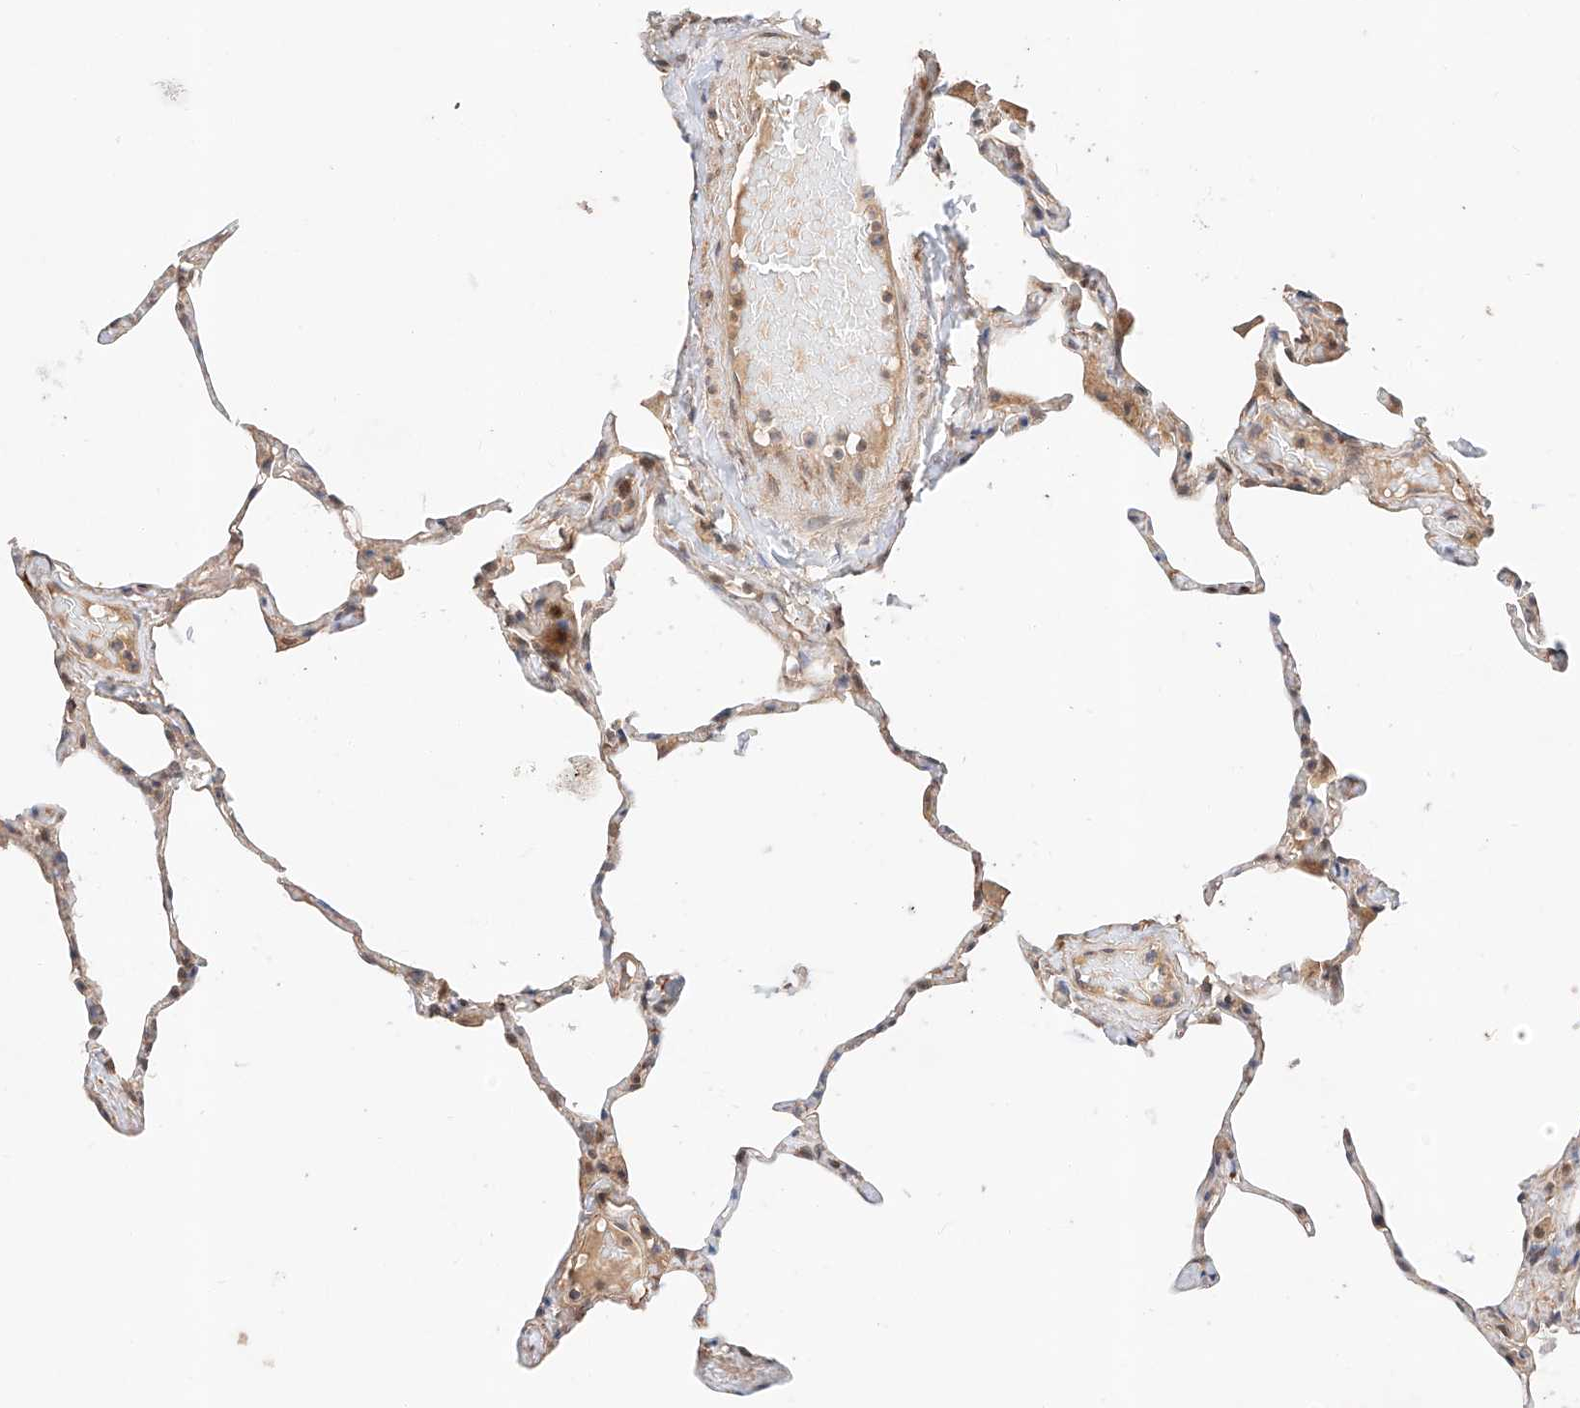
{"staining": {"intensity": "weak", "quantity": "25%-75%", "location": "cytoplasmic/membranous"}, "tissue": "lung", "cell_type": "Alveolar cells", "image_type": "normal", "snomed": [{"axis": "morphology", "description": "Normal tissue, NOS"}, {"axis": "topography", "description": "Lung"}], "caption": "The histopathology image displays a brown stain indicating the presence of a protein in the cytoplasmic/membranous of alveolar cells in lung.", "gene": "RAB23", "patient": {"sex": "male", "age": 65}}